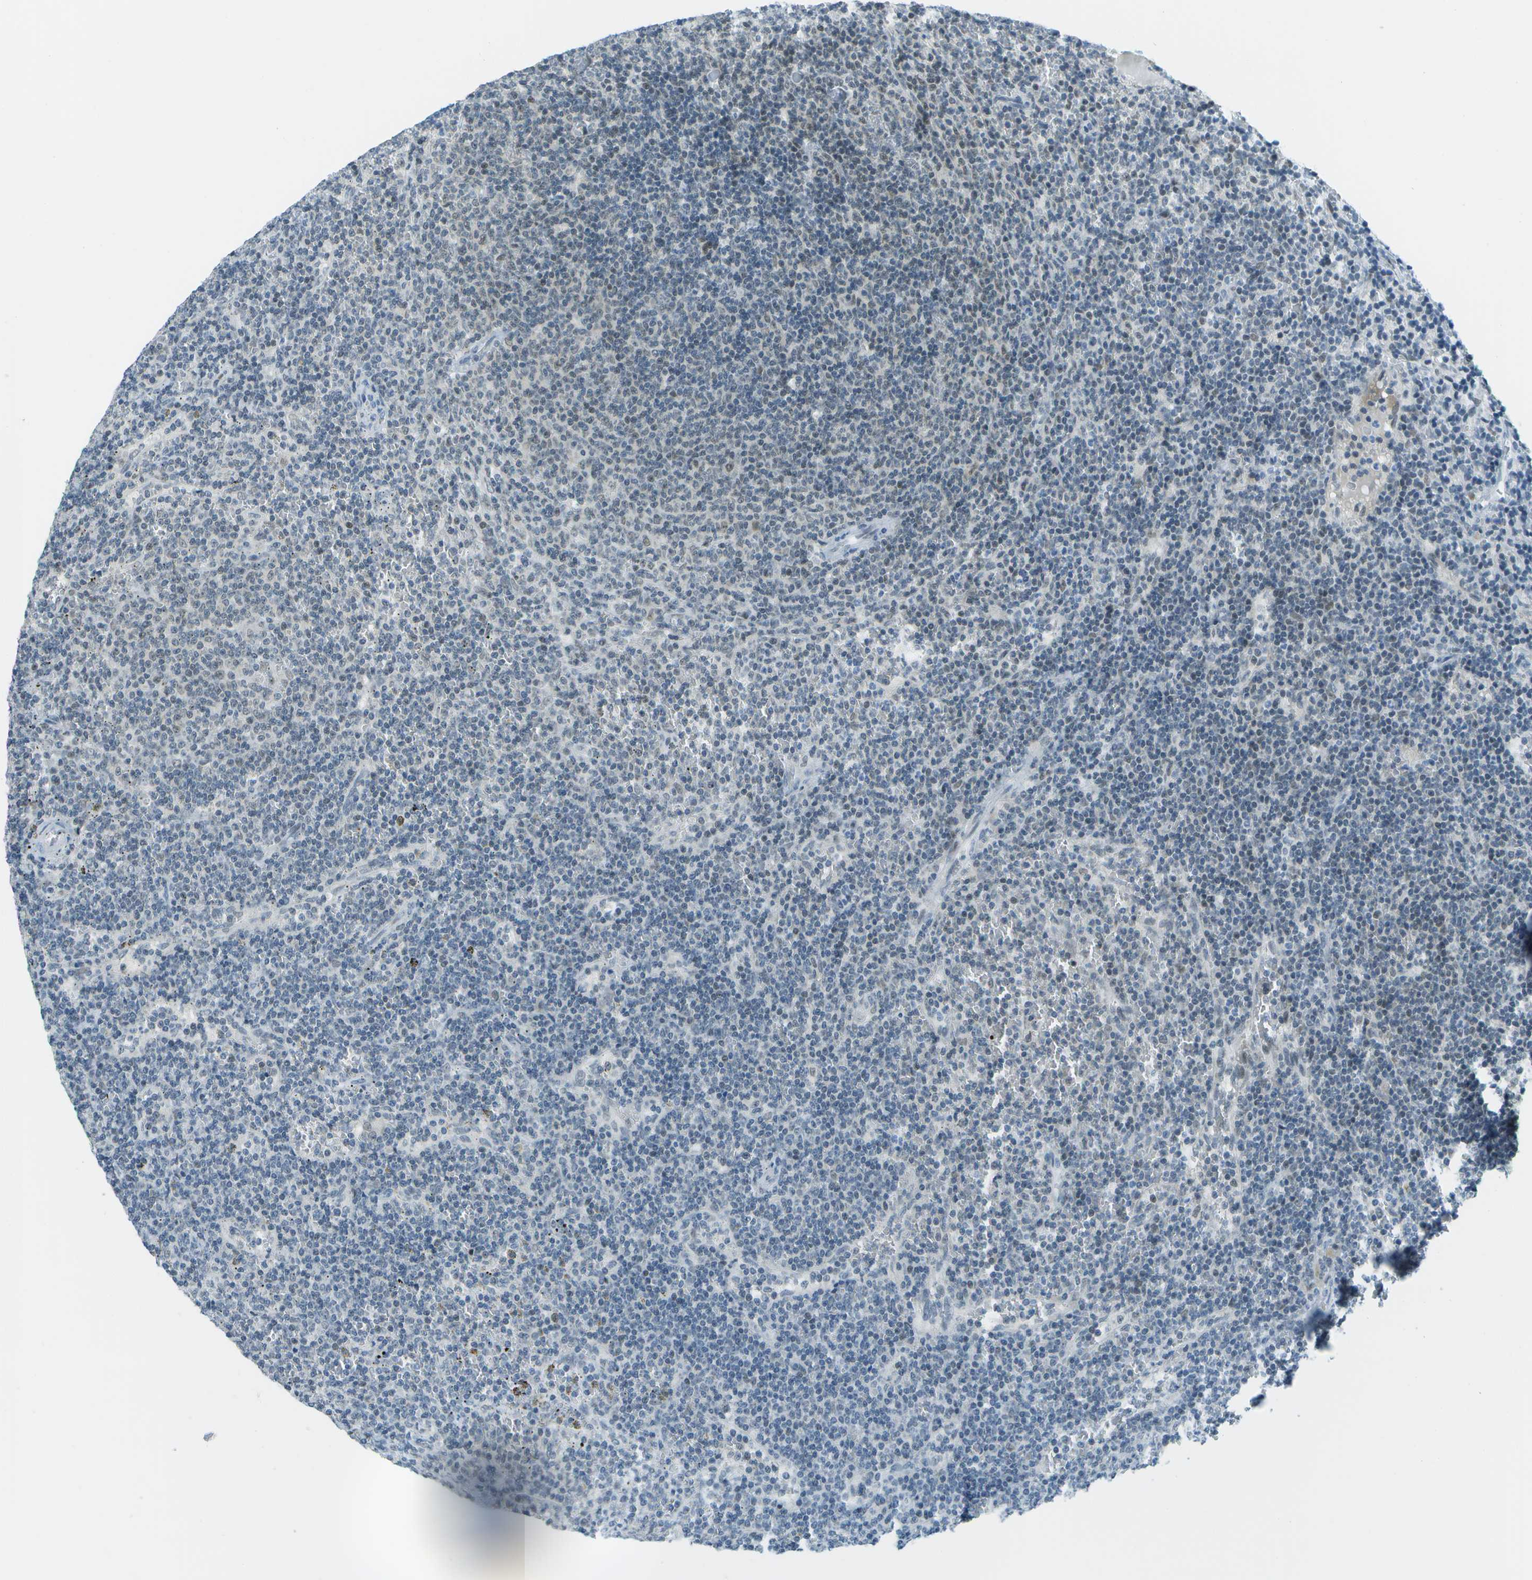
{"staining": {"intensity": "weak", "quantity": "<25%", "location": "nuclear"}, "tissue": "lymphoma", "cell_type": "Tumor cells", "image_type": "cancer", "snomed": [{"axis": "morphology", "description": "Malignant lymphoma, non-Hodgkin's type, Low grade"}, {"axis": "topography", "description": "Spleen"}], "caption": "Tumor cells are negative for protein expression in human lymphoma.", "gene": "NEK11", "patient": {"sex": "female", "age": 50}}